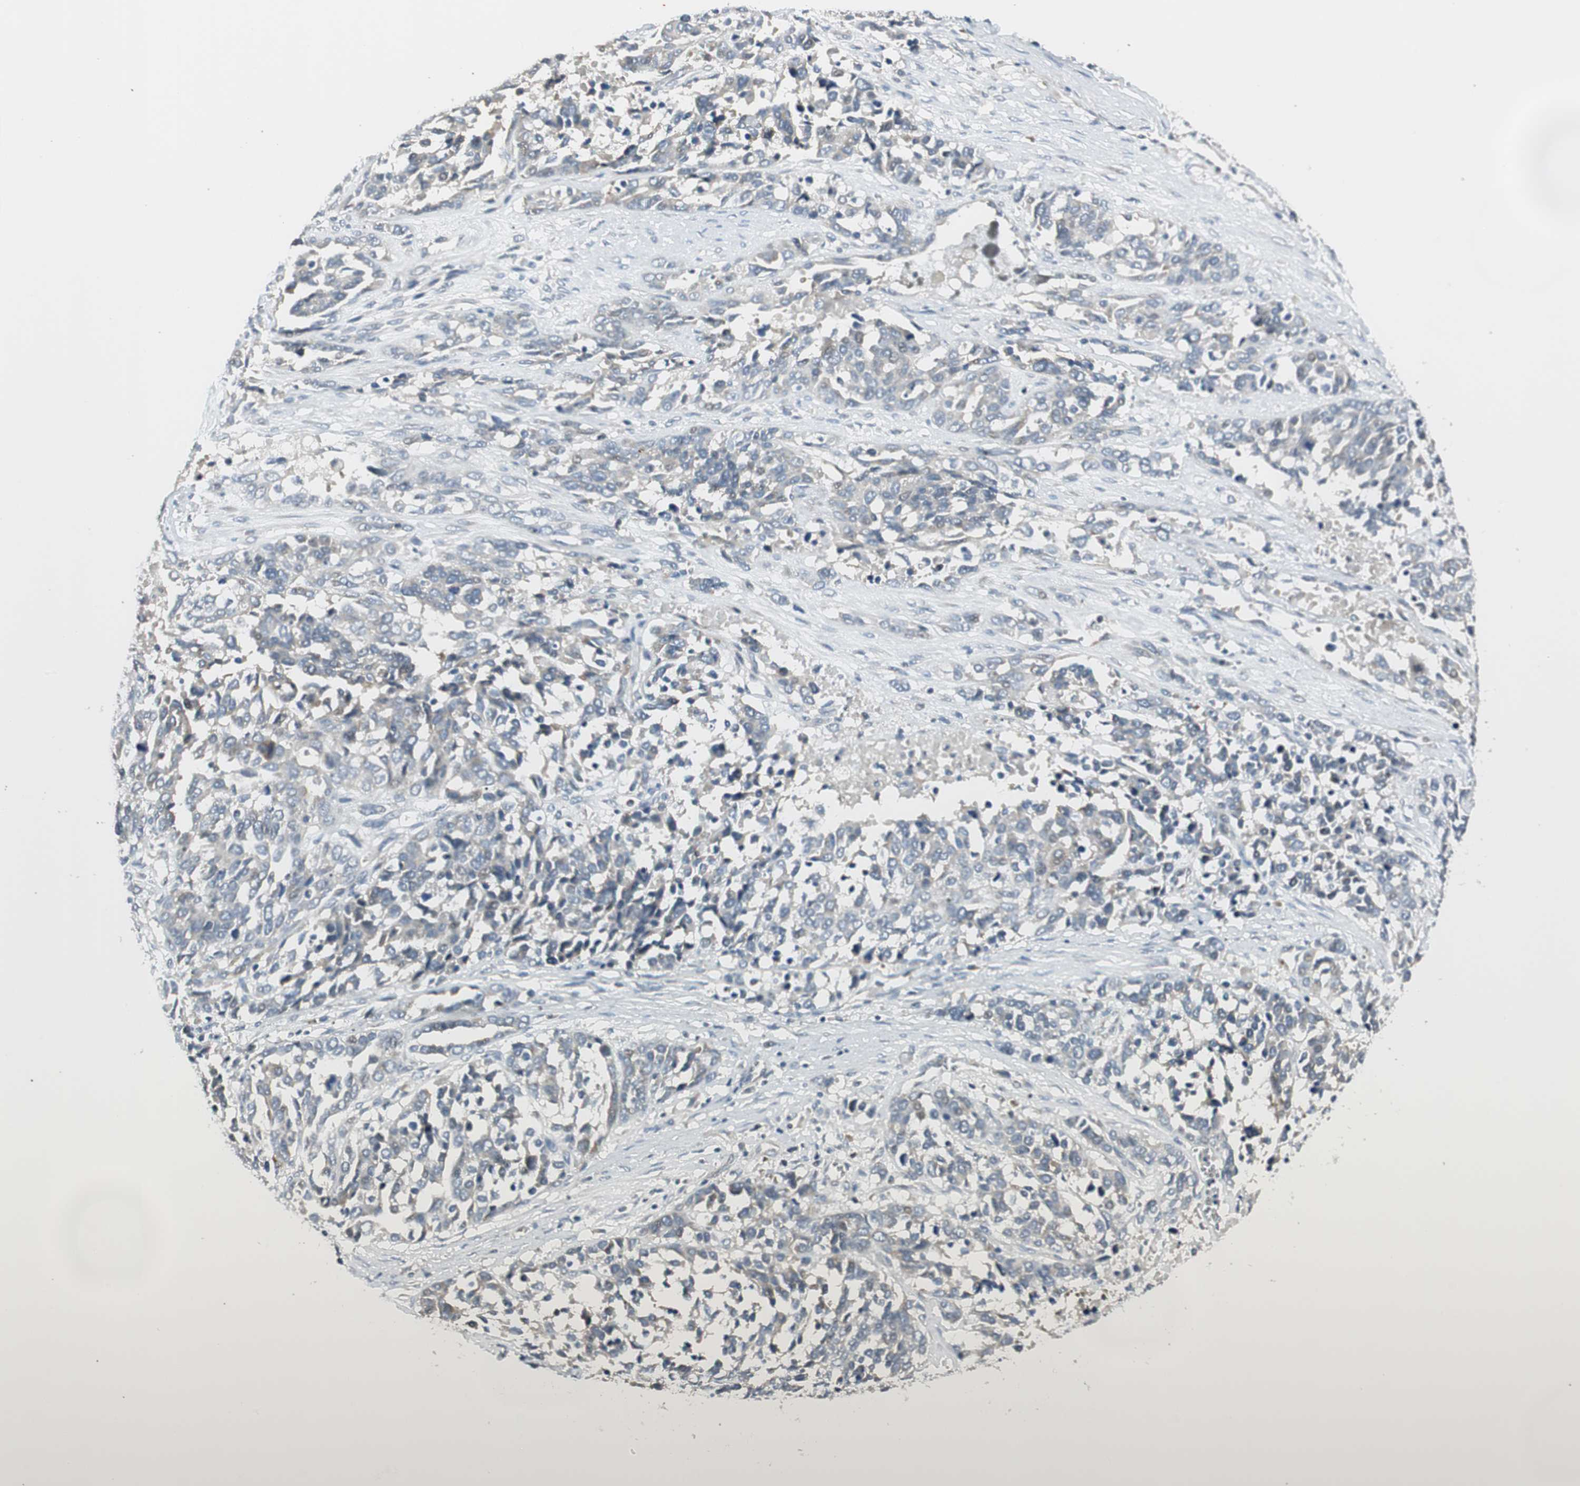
{"staining": {"intensity": "negative", "quantity": "none", "location": "none"}, "tissue": "ovarian cancer", "cell_type": "Tumor cells", "image_type": "cancer", "snomed": [{"axis": "morphology", "description": "Cystadenocarcinoma, serous, NOS"}, {"axis": "topography", "description": "Ovary"}], "caption": "This is an IHC micrograph of ovarian serous cystadenocarcinoma. There is no expression in tumor cells.", "gene": "PCDHB15", "patient": {"sex": "female", "age": 44}}